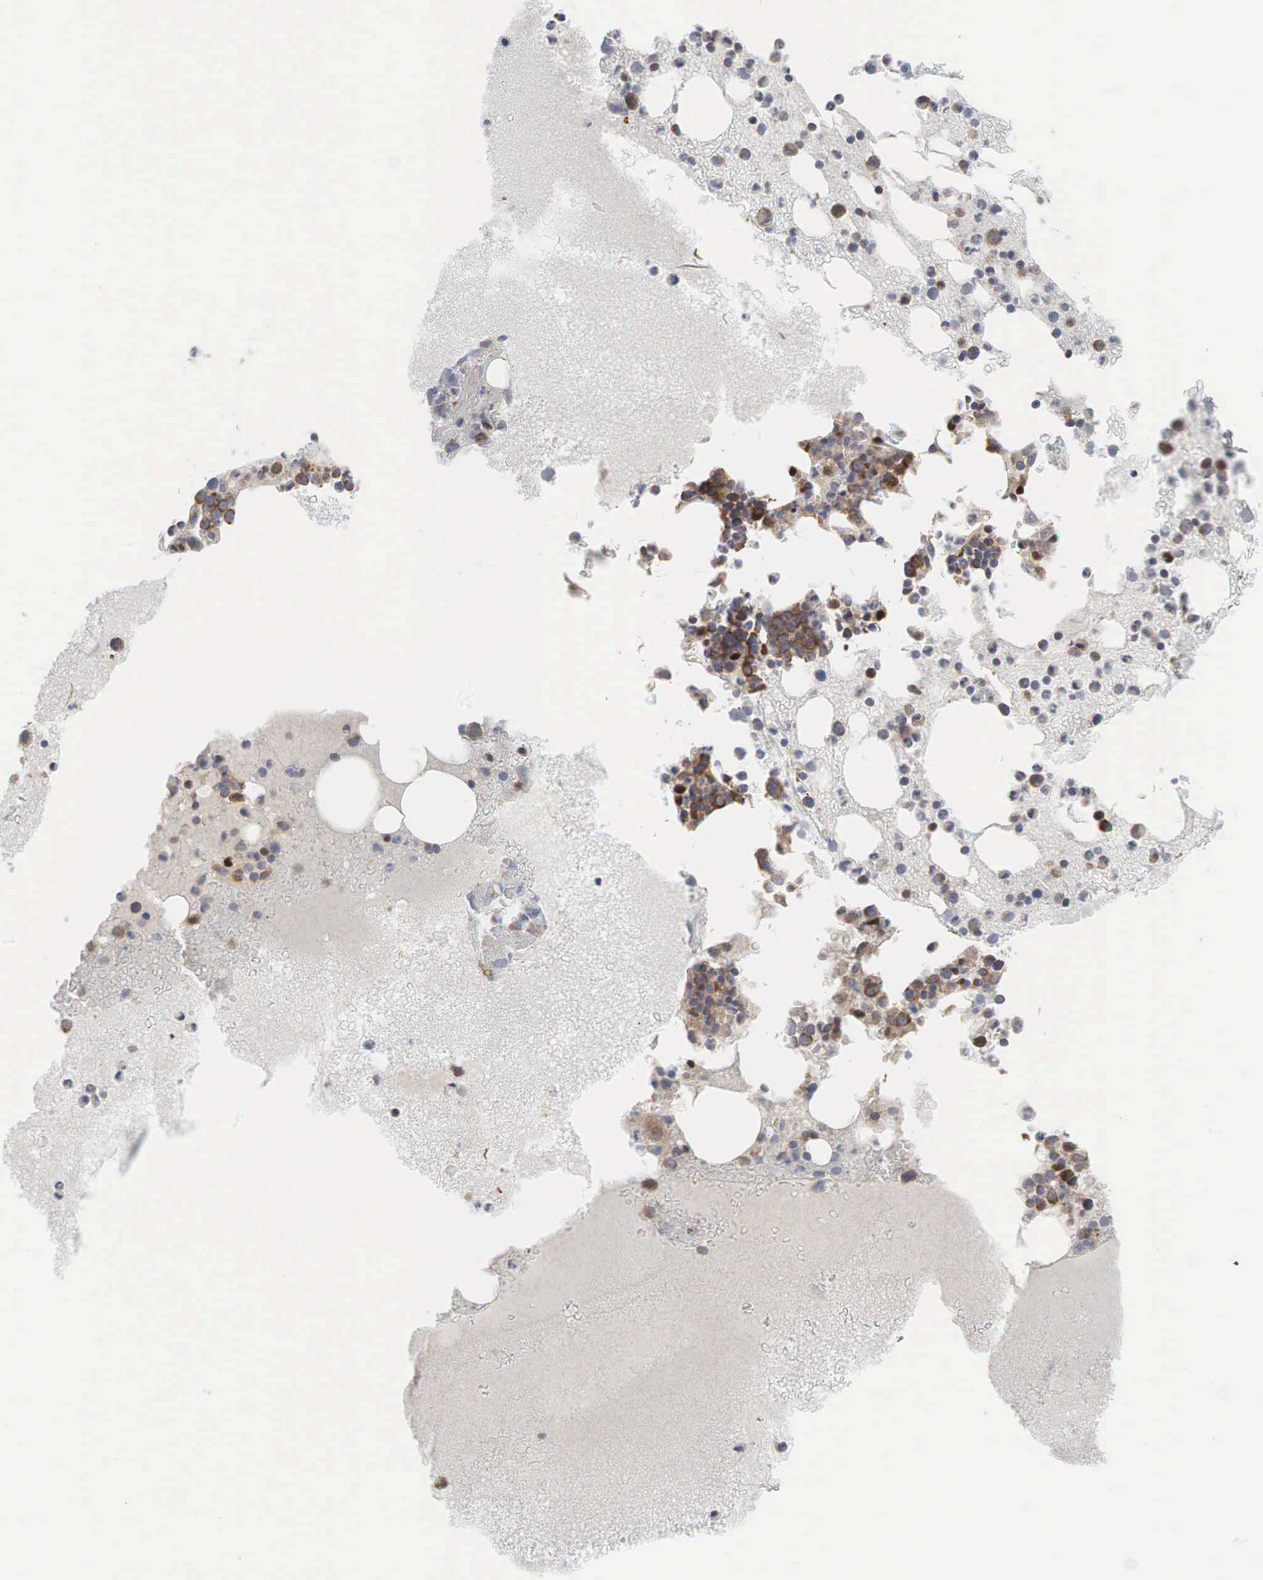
{"staining": {"intensity": "strong", "quantity": "25%-75%", "location": "cytoplasmic/membranous"}, "tissue": "bone marrow", "cell_type": "Hematopoietic cells", "image_type": "normal", "snomed": [{"axis": "morphology", "description": "Normal tissue, NOS"}, {"axis": "topography", "description": "Bone marrow"}], "caption": "Normal bone marrow demonstrates strong cytoplasmic/membranous positivity in approximately 25%-75% of hematopoietic cells, visualized by immunohistochemistry. (brown staining indicates protein expression, while blue staining denotes nuclei).", "gene": "PABPC5", "patient": {"sex": "female", "age": 74}}